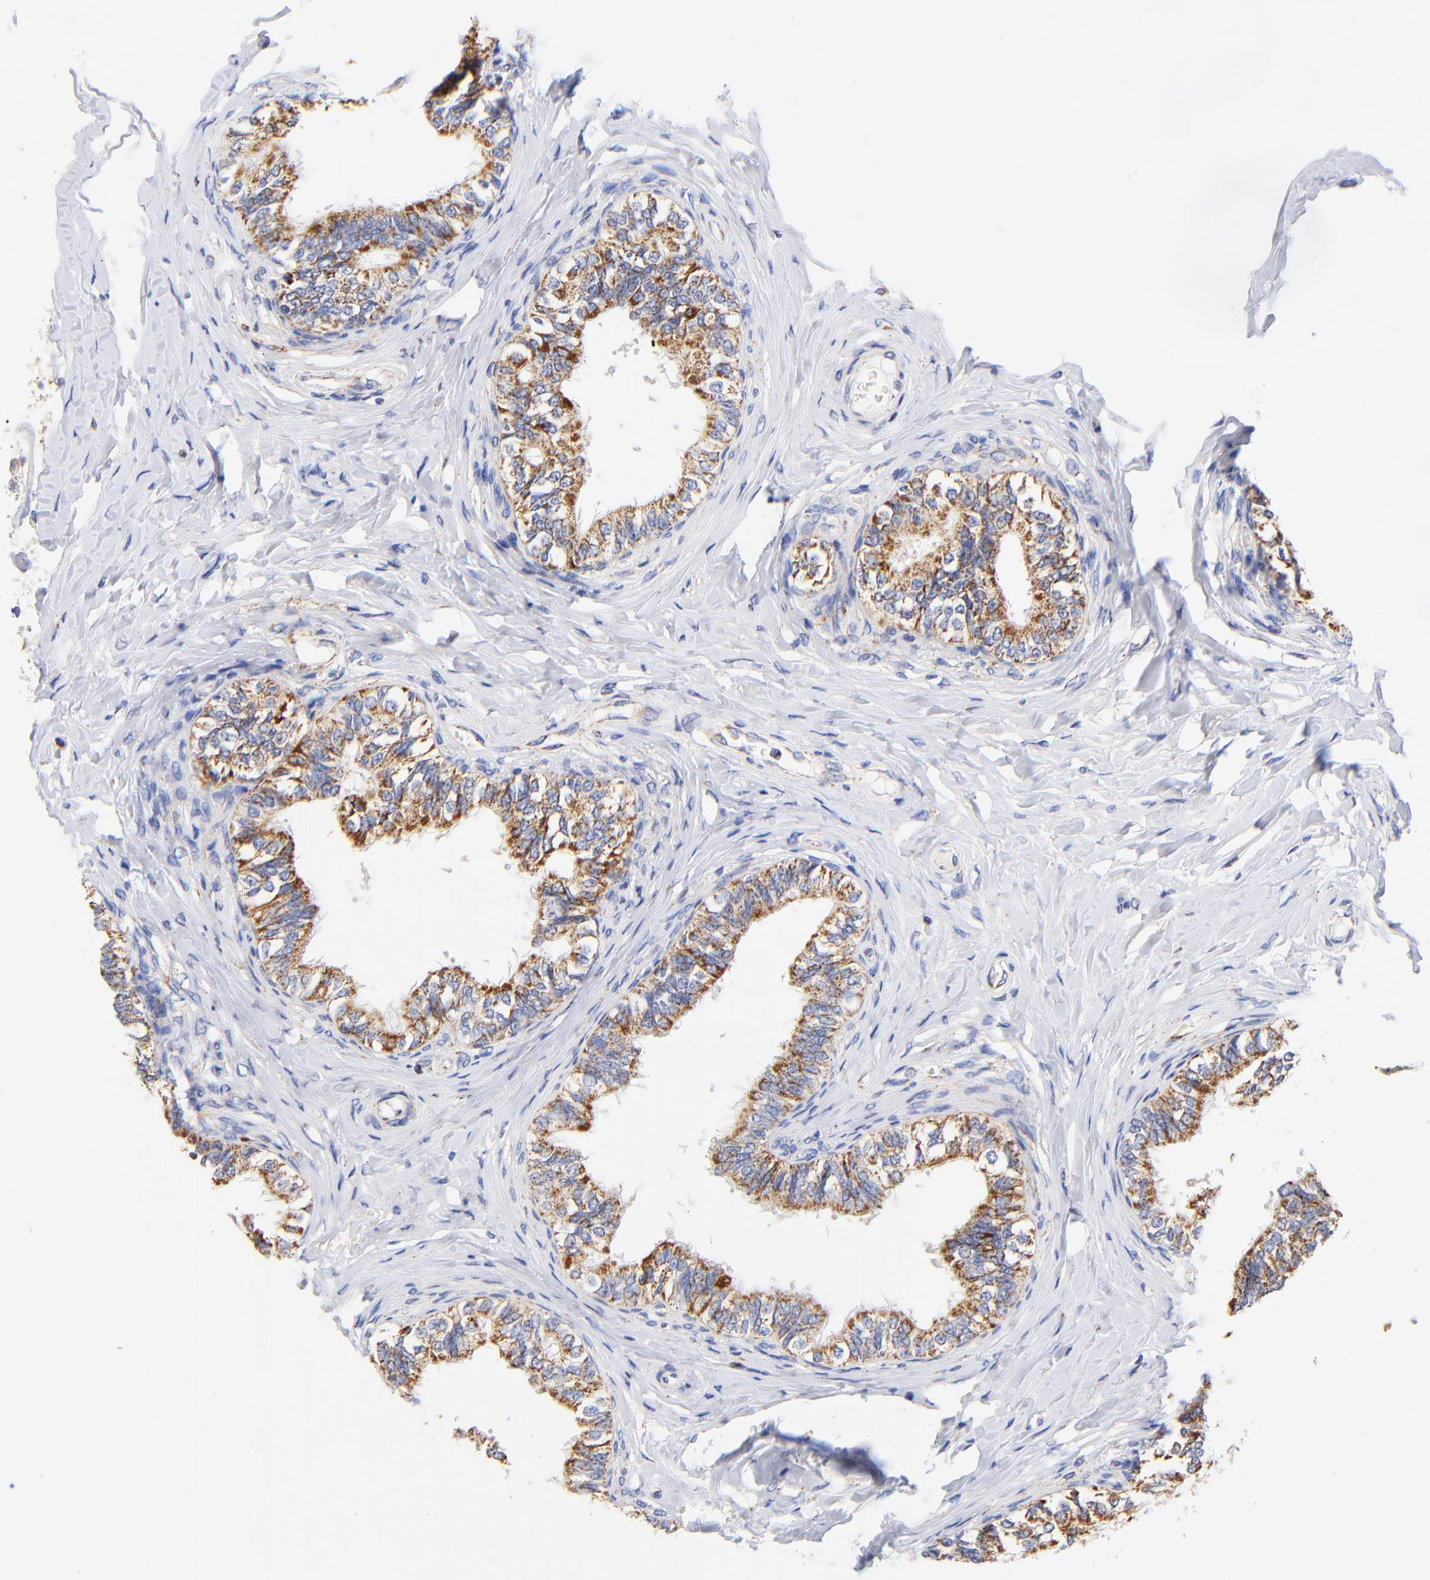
{"staining": {"intensity": "moderate", "quantity": ">75%", "location": "cytoplasmic/membranous"}, "tissue": "epididymis", "cell_type": "Glandular cells", "image_type": "normal", "snomed": [{"axis": "morphology", "description": "Normal tissue, NOS"}, {"axis": "topography", "description": "Soft tissue"}, {"axis": "topography", "description": "Epididymis"}], "caption": "An IHC histopathology image of unremarkable tissue is shown. Protein staining in brown labels moderate cytoplasmic/membranous positivity in epididymis within glandular cells.", "gene": "ATP5F1D", "patient": {"sex": "male", "age": 26}}